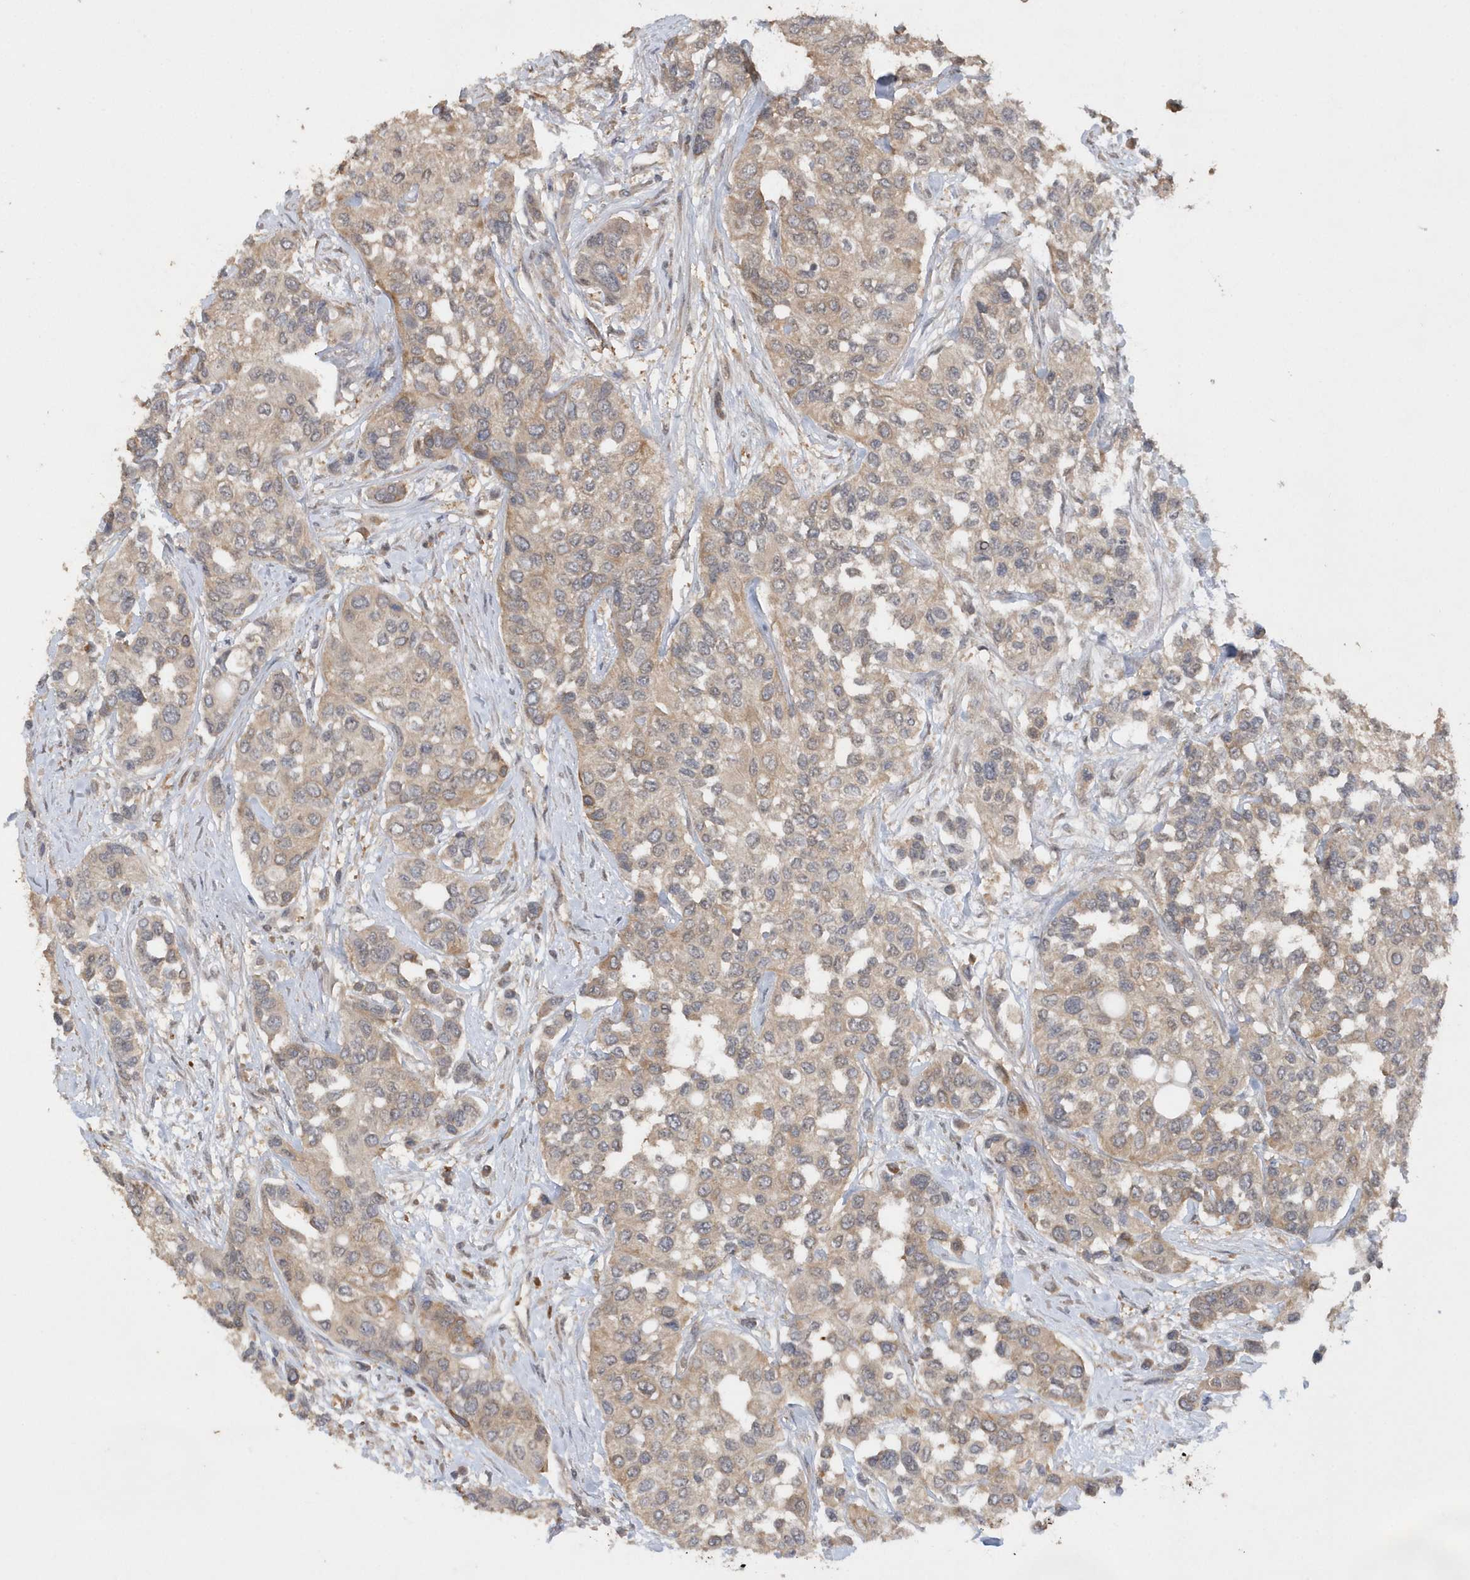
{"staining": {"intensity": "weak", "quantity": "<25%", "location": "cytoplasmic/membranous"}, "tissue": "urothelial cancer", "cell_type": "Tumor cells", "image_type": "cancer", "snomed": [{"axis": "morphology", "description": "Normal tissue, NOS"}, {"axis": "morphology", "description": "Urothelial carcinoma, High grade"}, {"axis": "topography", "description": "Vascular tissue"}, {"axis": "topography", "description": "Urinary bladder"}], "caption": "Immunohistochemical staining of high-grade urothelial carcinoma demonstrates no significant staining in tumor cells.", "gene": "RPE", "patient": {"sex": "female", "age": 56}}